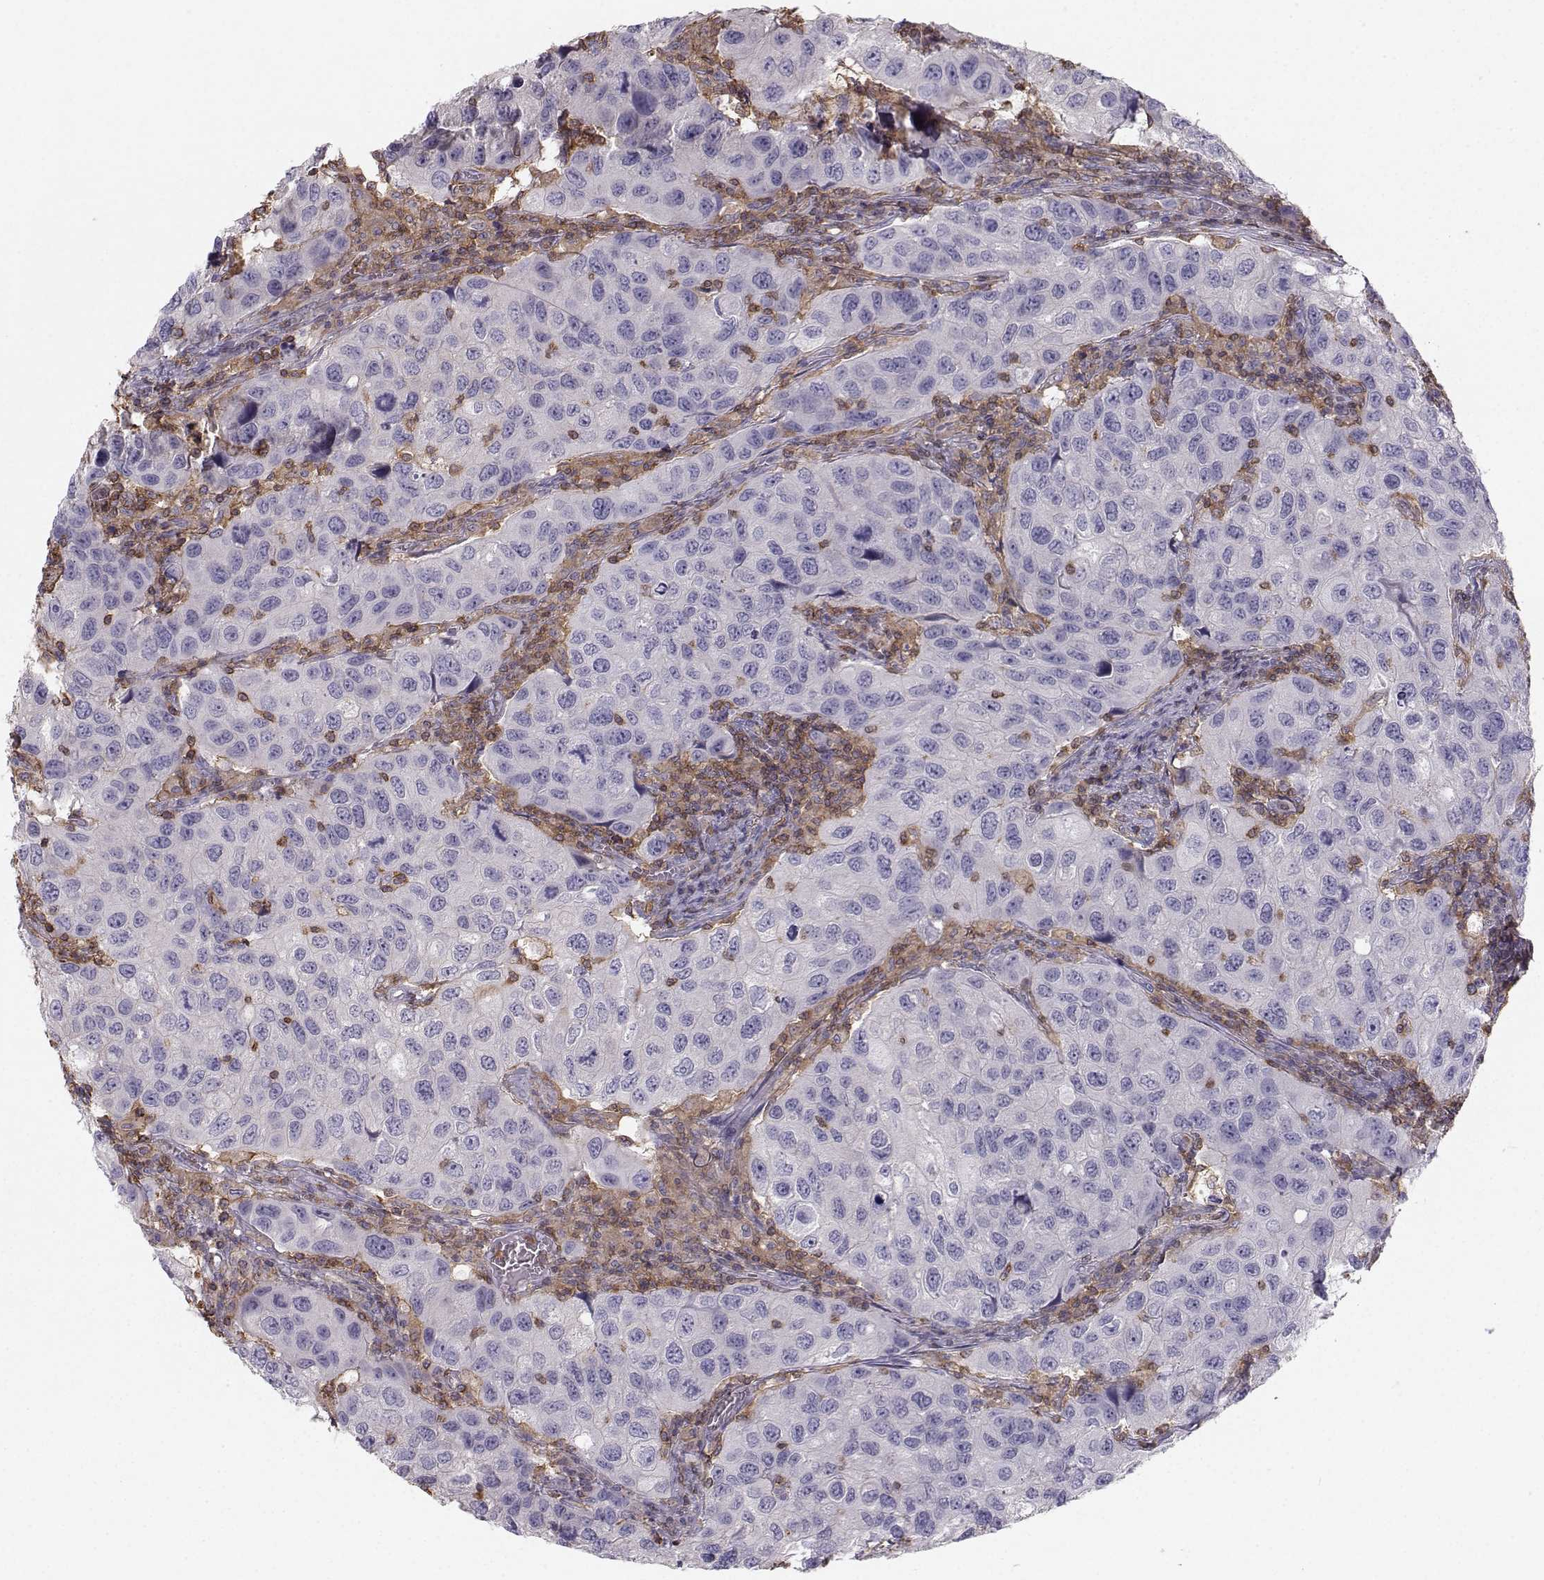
{"staining": {"intensity": "negative", "quantity": "none", "location": "none"}, "tissue": "urothelial cancer", "cell_type": "Tumor cells", "image_type": "cancer", "snomed": [{"axis": "morphology", "description": "Urothelial carcinoma, High grade"}, {"axis": "topography", "description": "Urinary bladder"}], "caption": "Tumor cells show no significant expression in urothelial cancer.", "gene": "ZBTB32", "patient": {"sex": "male", "age": 79}}